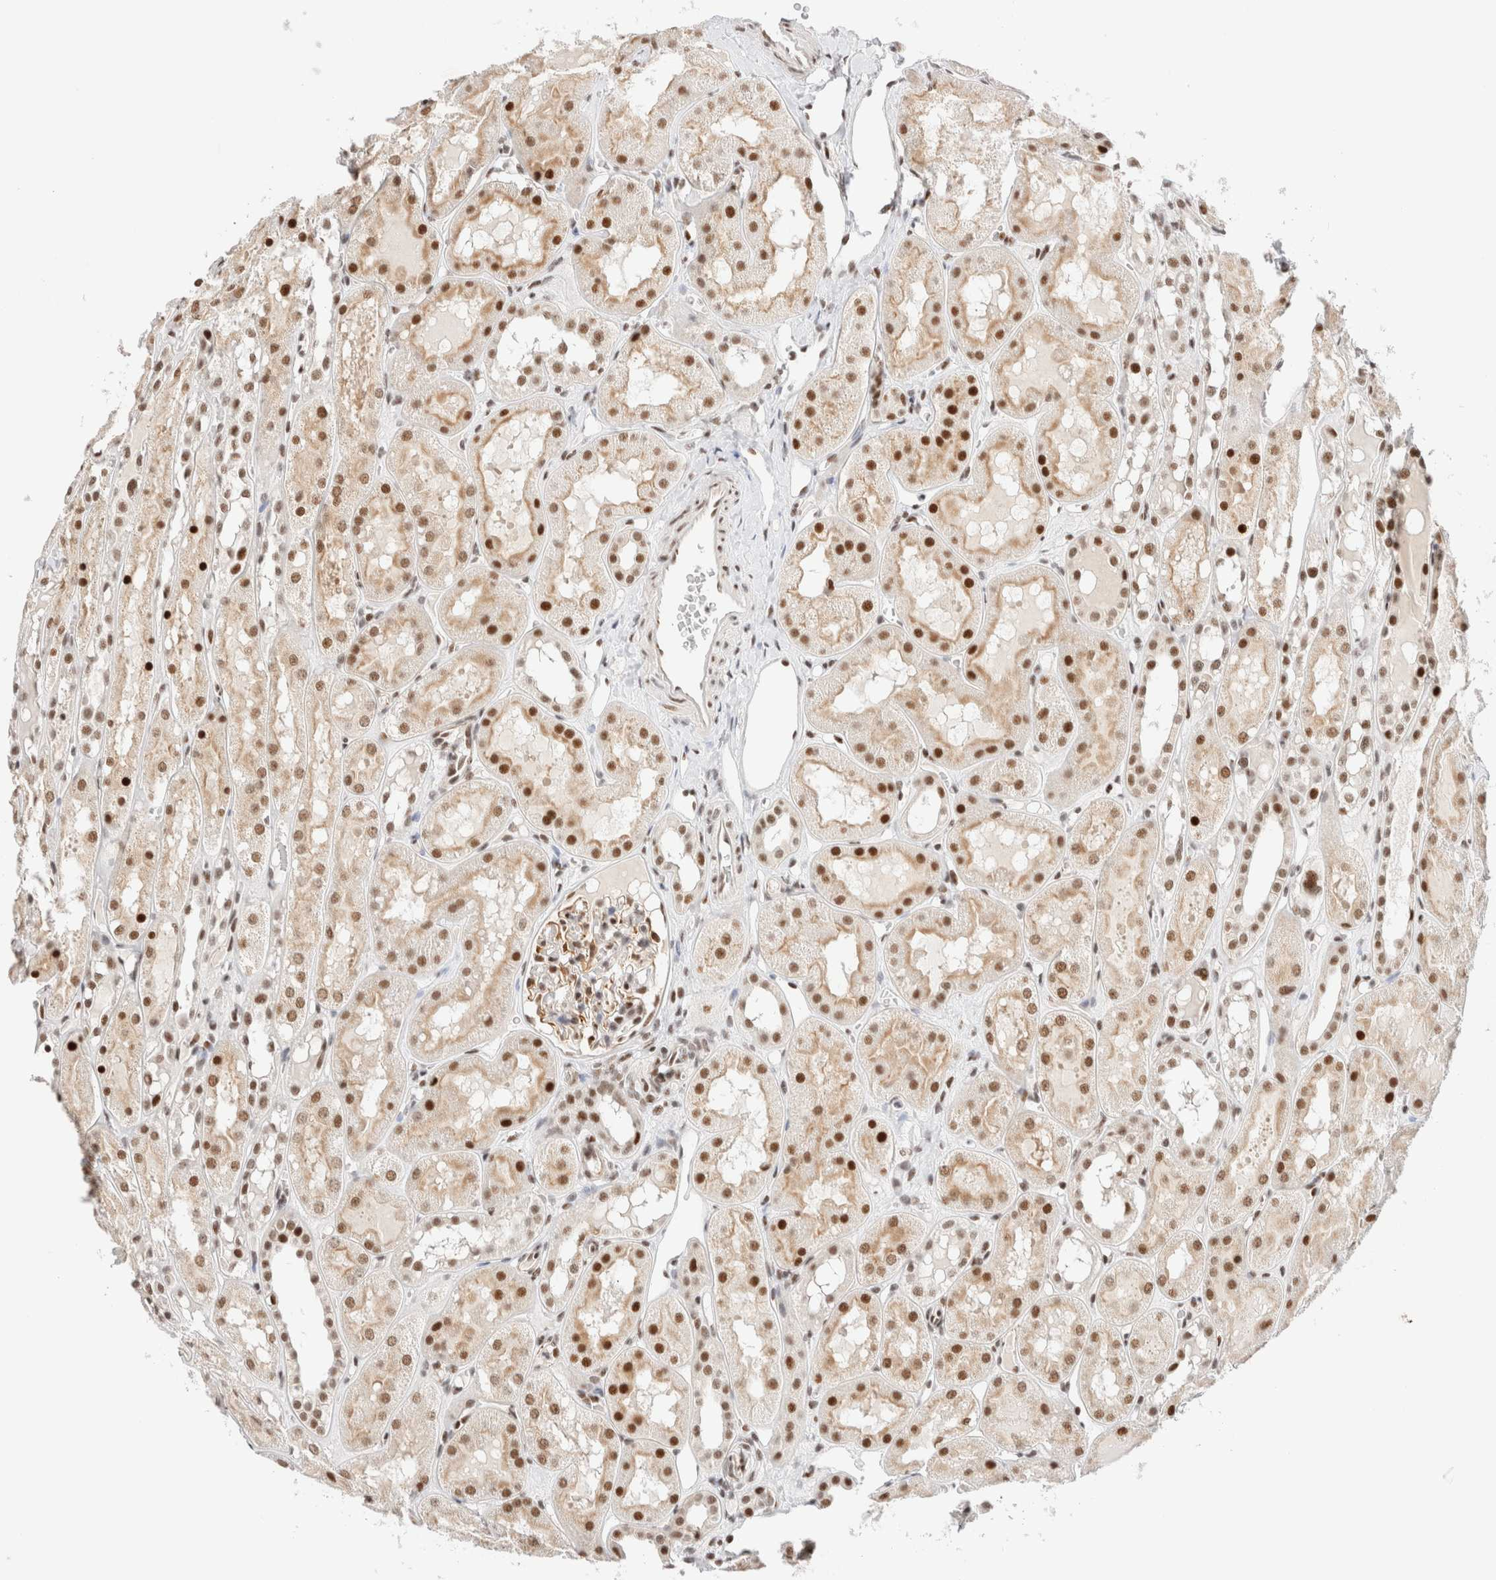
{"staining": {"intensity": "moderate", "quantity": "25%-75%", "location": "cytoplasmic/membranous,nuclear"}, "tissue": "kidney", "cell_type": "Cells in glomeruli", "image_type": "normal", "snomed": [{"axis": "morphology", "description": "Normal tissue, NOS"}, {"axis": "topography", "description": "Kidney"}, {"axis": "topography", "description": "Urinary bladder"}], "caption": "Cells in glomeruli exhibit moderate cytoplasmic/membranous,nuclear staining in approximately 25%-75% of cells in benign kidney.", "gene": "ZNF282", "patient": {"sex": "male", "age": 16}}